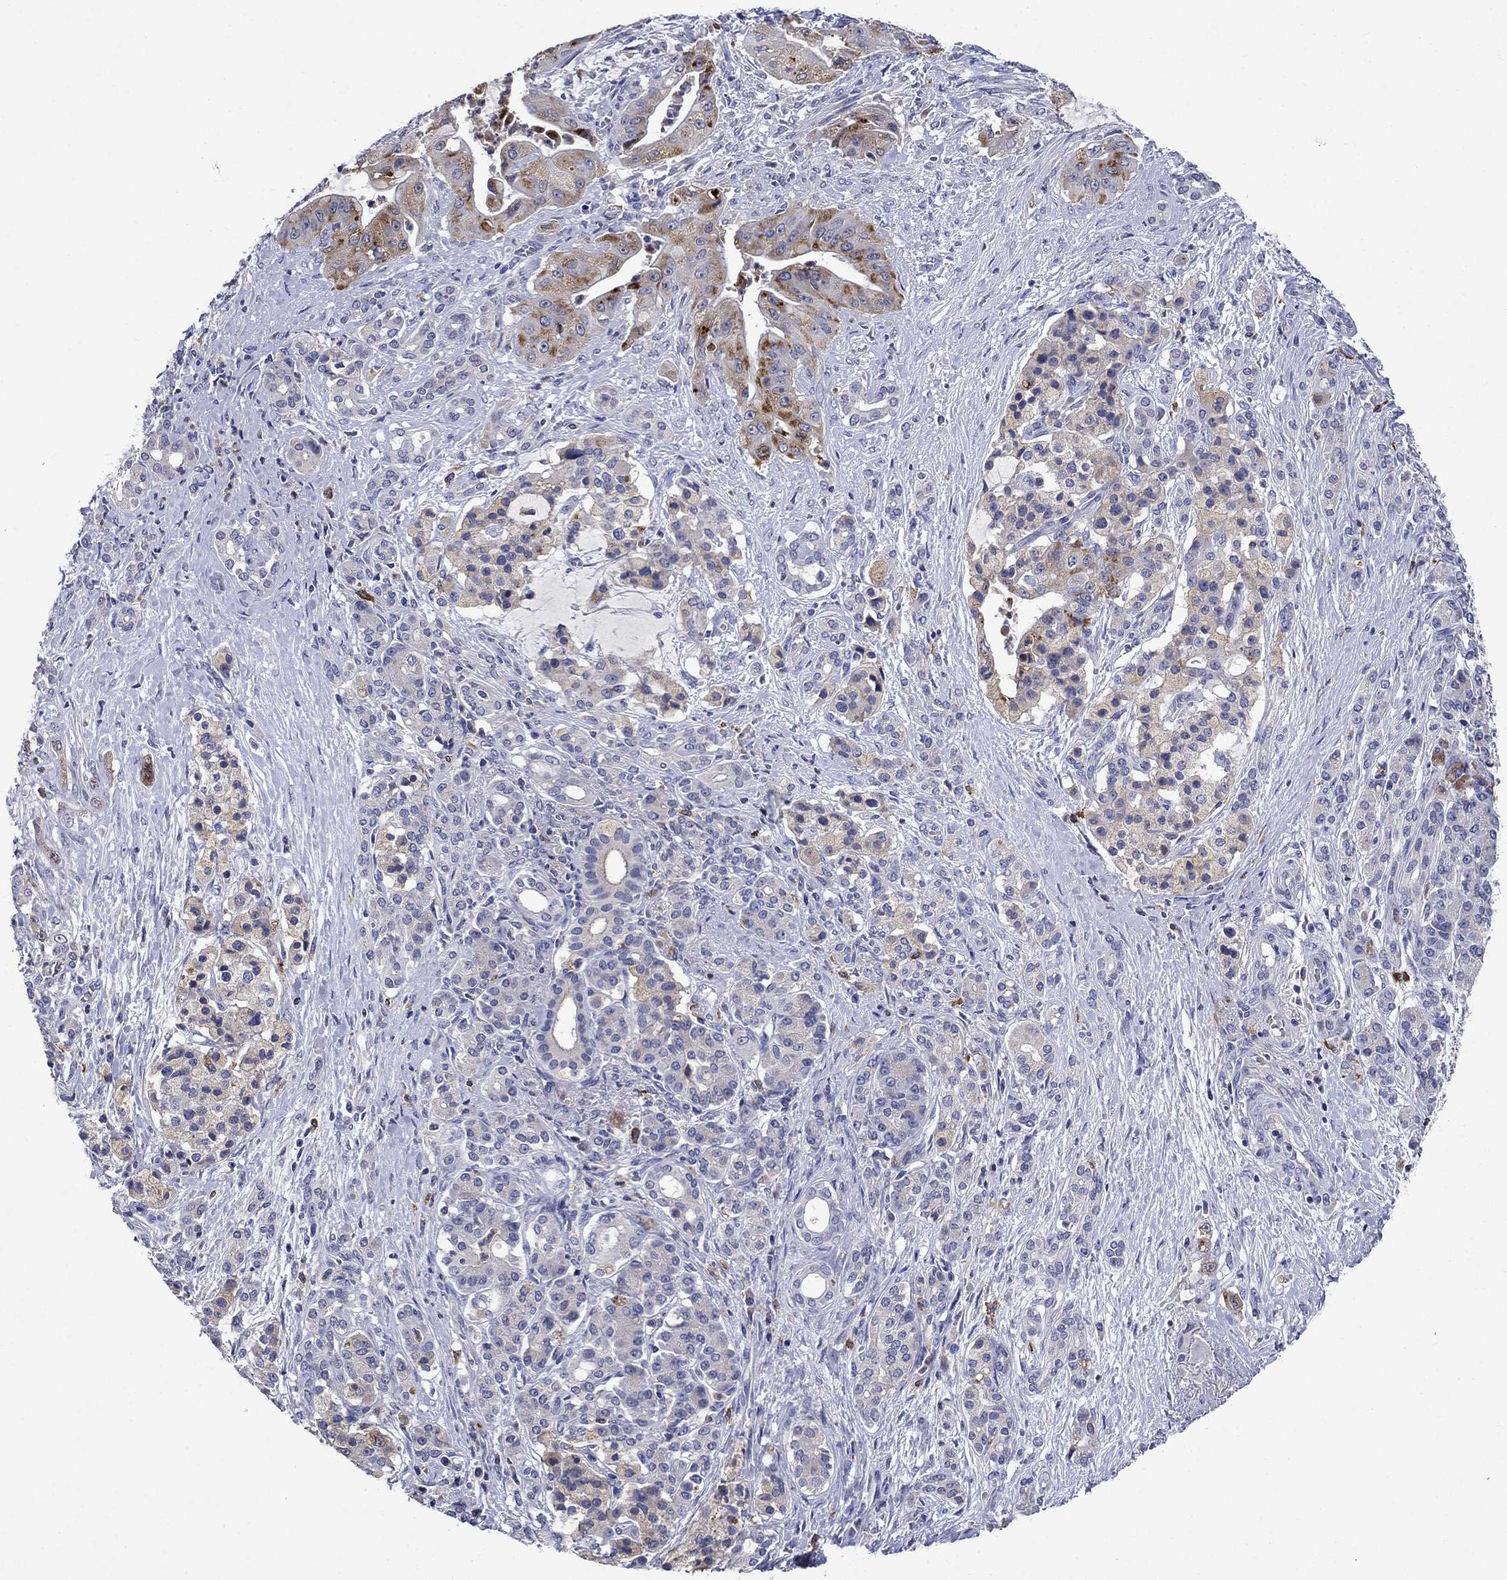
{"staining": {"intensity": "strong", "quantity": "<25%", "location": "cytoplasmic/membranous"}, "tissue": "pancreatic cancer", "cell_type": "Tumor cells", "image_type": "cancer", "snomed": [{"axis": "morphology", "description": "Normal tissue, NOS"}, {"axis": "morphology", "description": "Inflammation, NOS"}, {"axis": "morphology", "description": "Adenocarcinoma, NOS"}, {"axis": "topography", "description": "Pancreas"}], "caption": "Brown immunohistochemical staining in human adenocarcinoma (pancreatic) displays strong cytoplasmic/membranous positivity in about <25% of tumor cells.", "gene": "STAB2", "patient": {"sex": "male", "age": 57}}